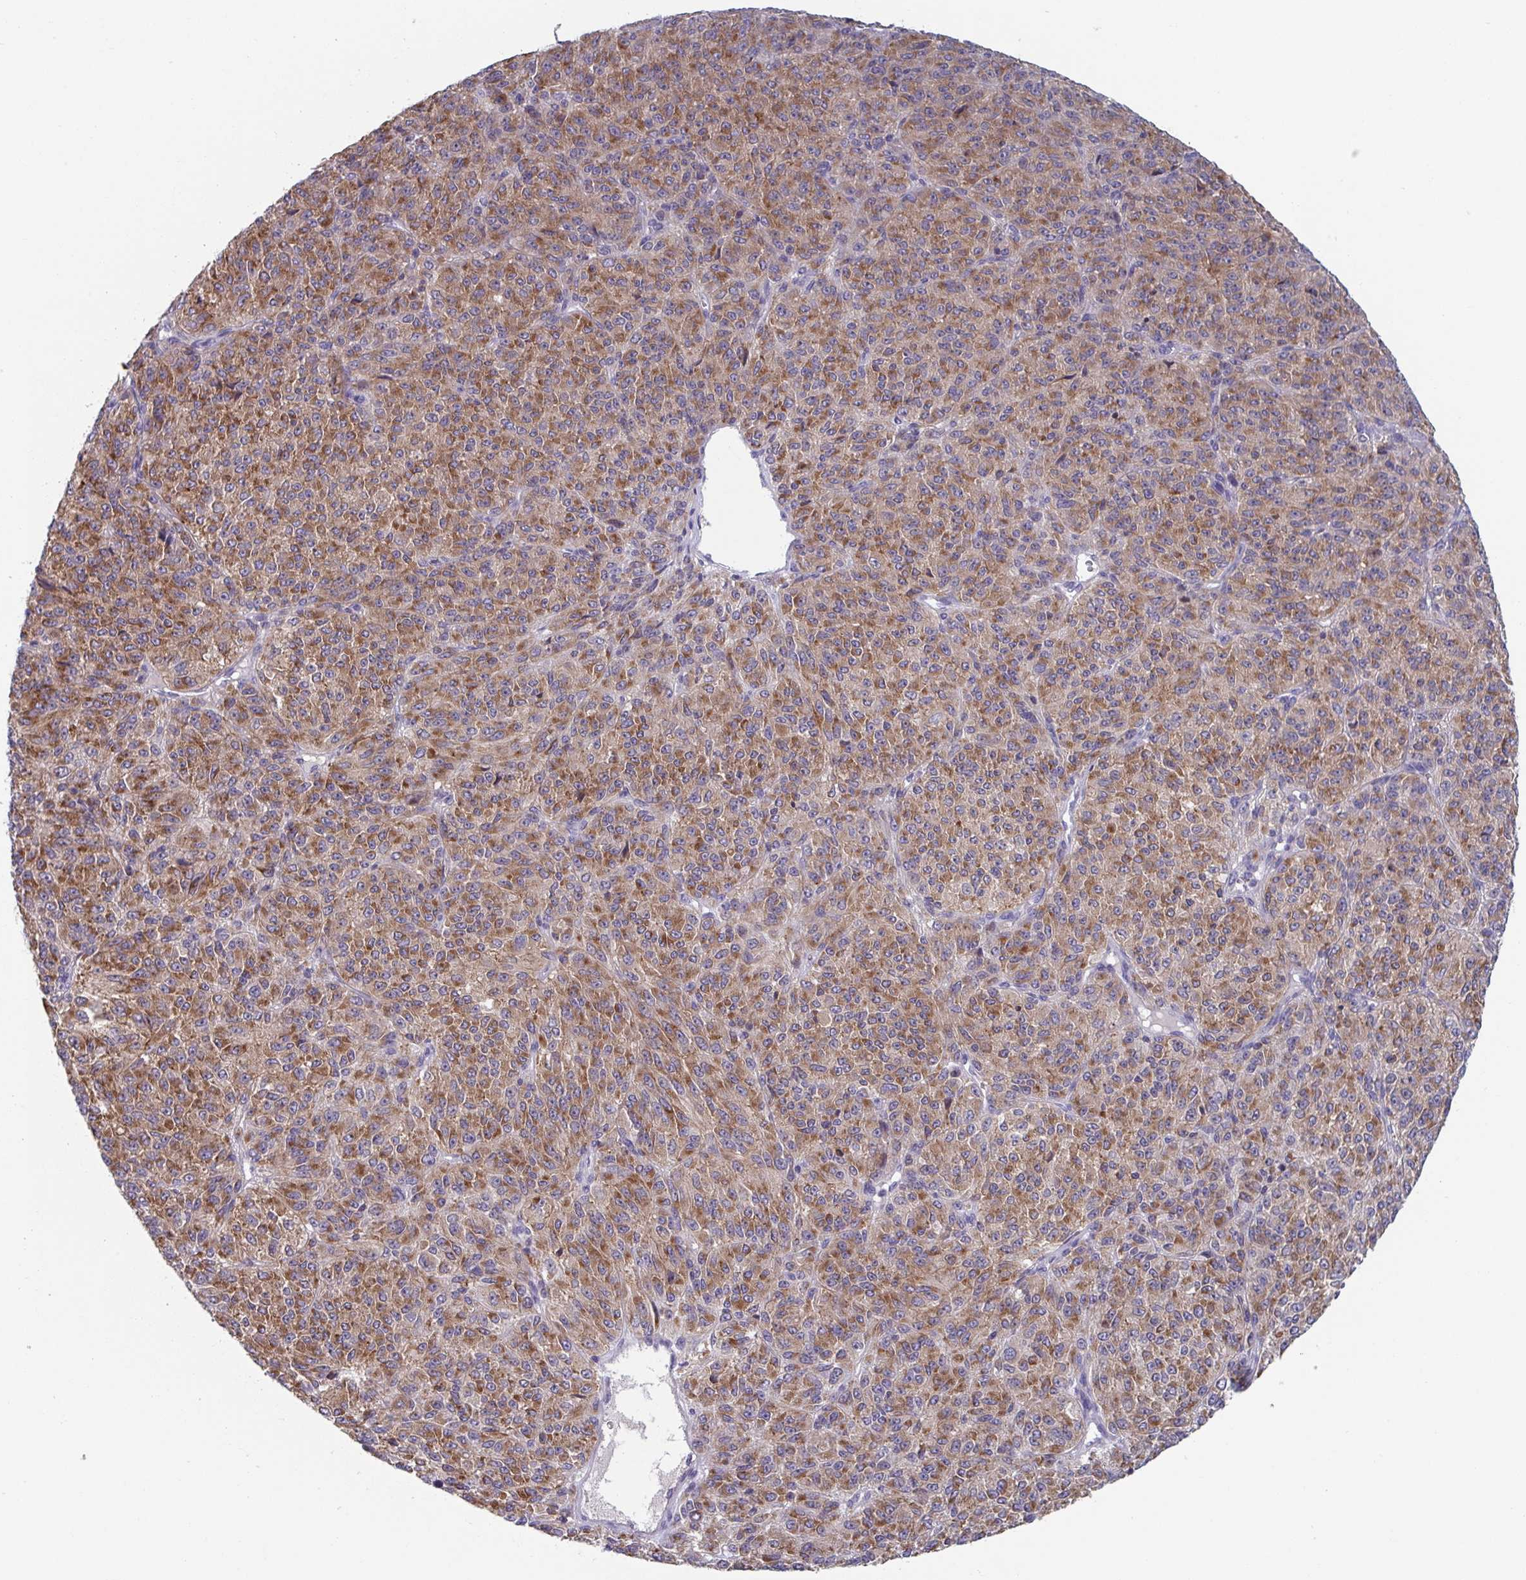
{"staining": {"intensity": "moderate", "quantity": ">75%", "location": "cytoplasmic/membranous"}, "tissue": "melanoma", "cell_type": "Tumor cells", "image_type": "cancer", "snomed": [{"axis": "morphology", "description": "Malignant melanoma, Metastatic site"}, {"axis": "topography", "description": "Brain"}], "caption": "High-power microscopy captured an IHC histopathology image of malignant melanoma (metastatic site), revealing moderate cytoplasmic/membranous staining in approximately >75% of tumor cells. Nuclei are stained in blue.", "gene": "NIPSNAP1", "patient": {"sex": "female", "age": 56}}